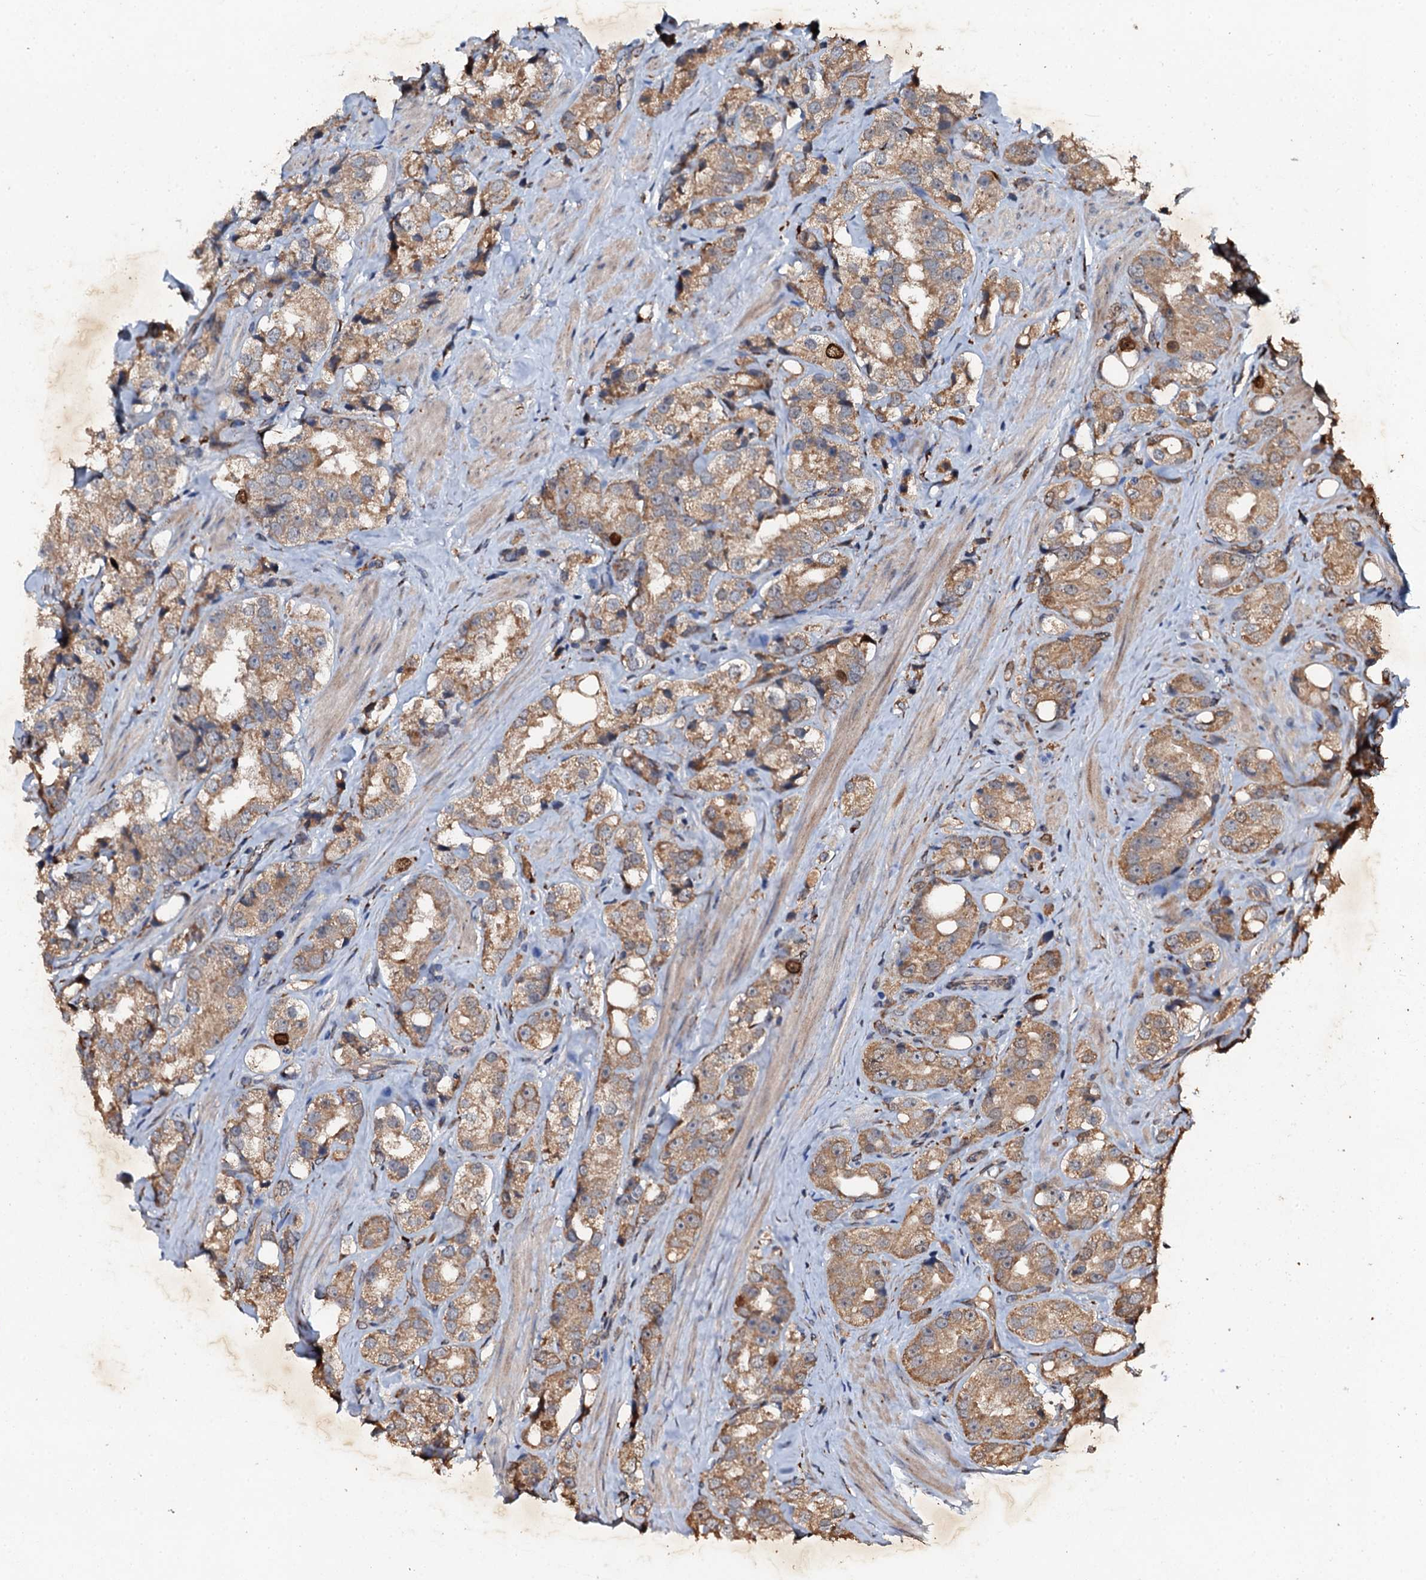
{"staining": {"intensity": "moderate", "quantity": ">75%", "location": "cytoplasmic/membranous"}, "tissue": "prostate cancer", "cell_type": "Tumor cells", "image_type": "cancer", "snomed": [{"axis": "morphology", "description": "Adenocarcinoma, NOS"}, {"axis": "topography", "description": "Prostate"}], "caption": "Prostate cancer tissue reveals moderate cytoplasmic/membranous staining in about >75% of tumor cells", "gene": "ADAMTS10", "patient": {"sex": "male", "age": 79}}